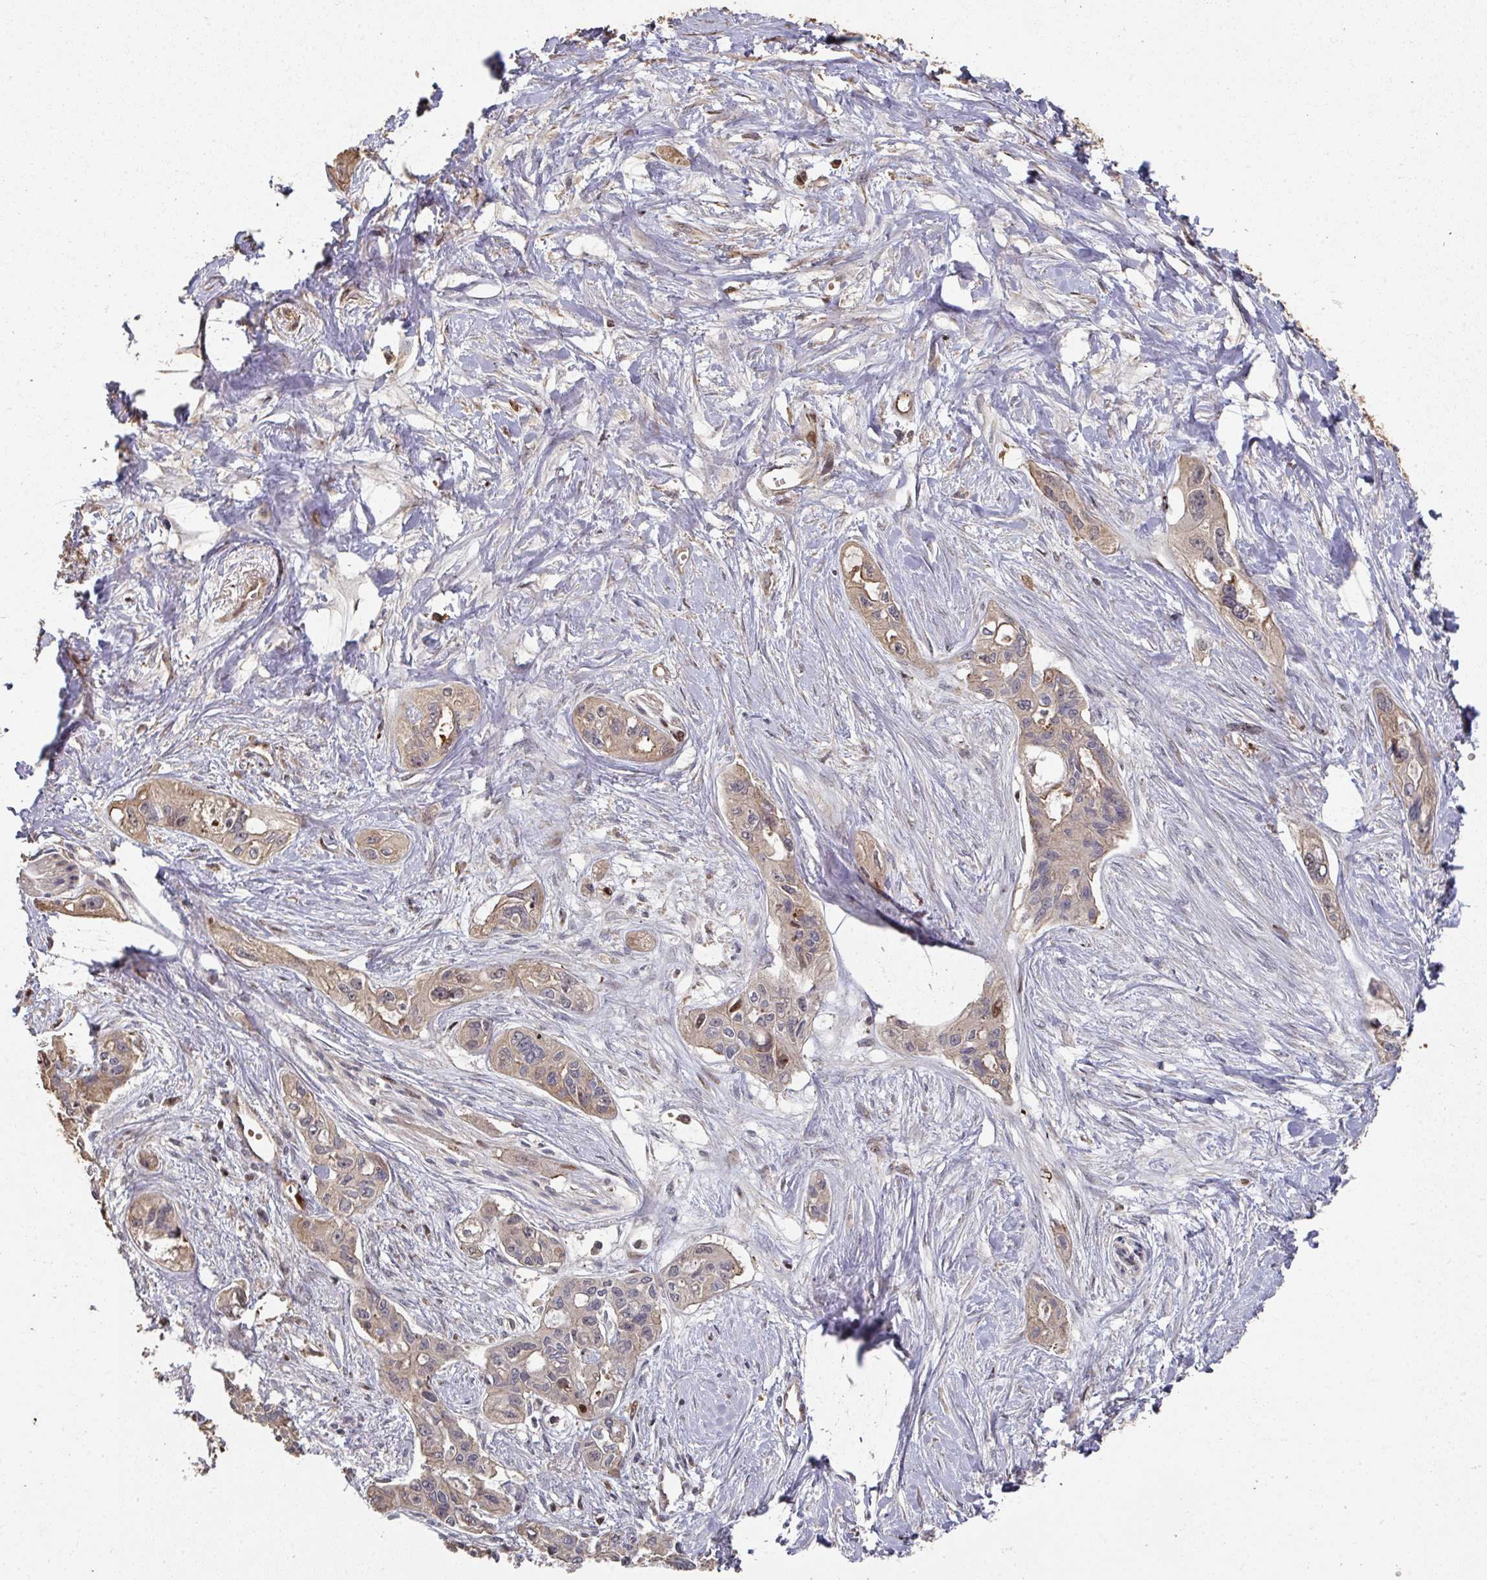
{"staining": {"intensity": "weak", "quantity": "25%-75%", "location": "cytoplasmic/membranous,nuclear"}, "tissue": "pancreatic cancer", "cell_type": "Tumor cells", "image_type": "cancer", "snomed": [{"axis": "morphology", "description": "Adenocarcinoma, NOS"}, {"axis": "topography", "description": "Pancreas"}], "caption": "Pancreatic cancer tissue exhibits weak cytoplasmic/membranous and nuclear staining in approximately 25%-75% of tumor cells, visualized by immunohistochemistry.", "gene": "CA7", "patient": {"sex": "female", "age": 50}}